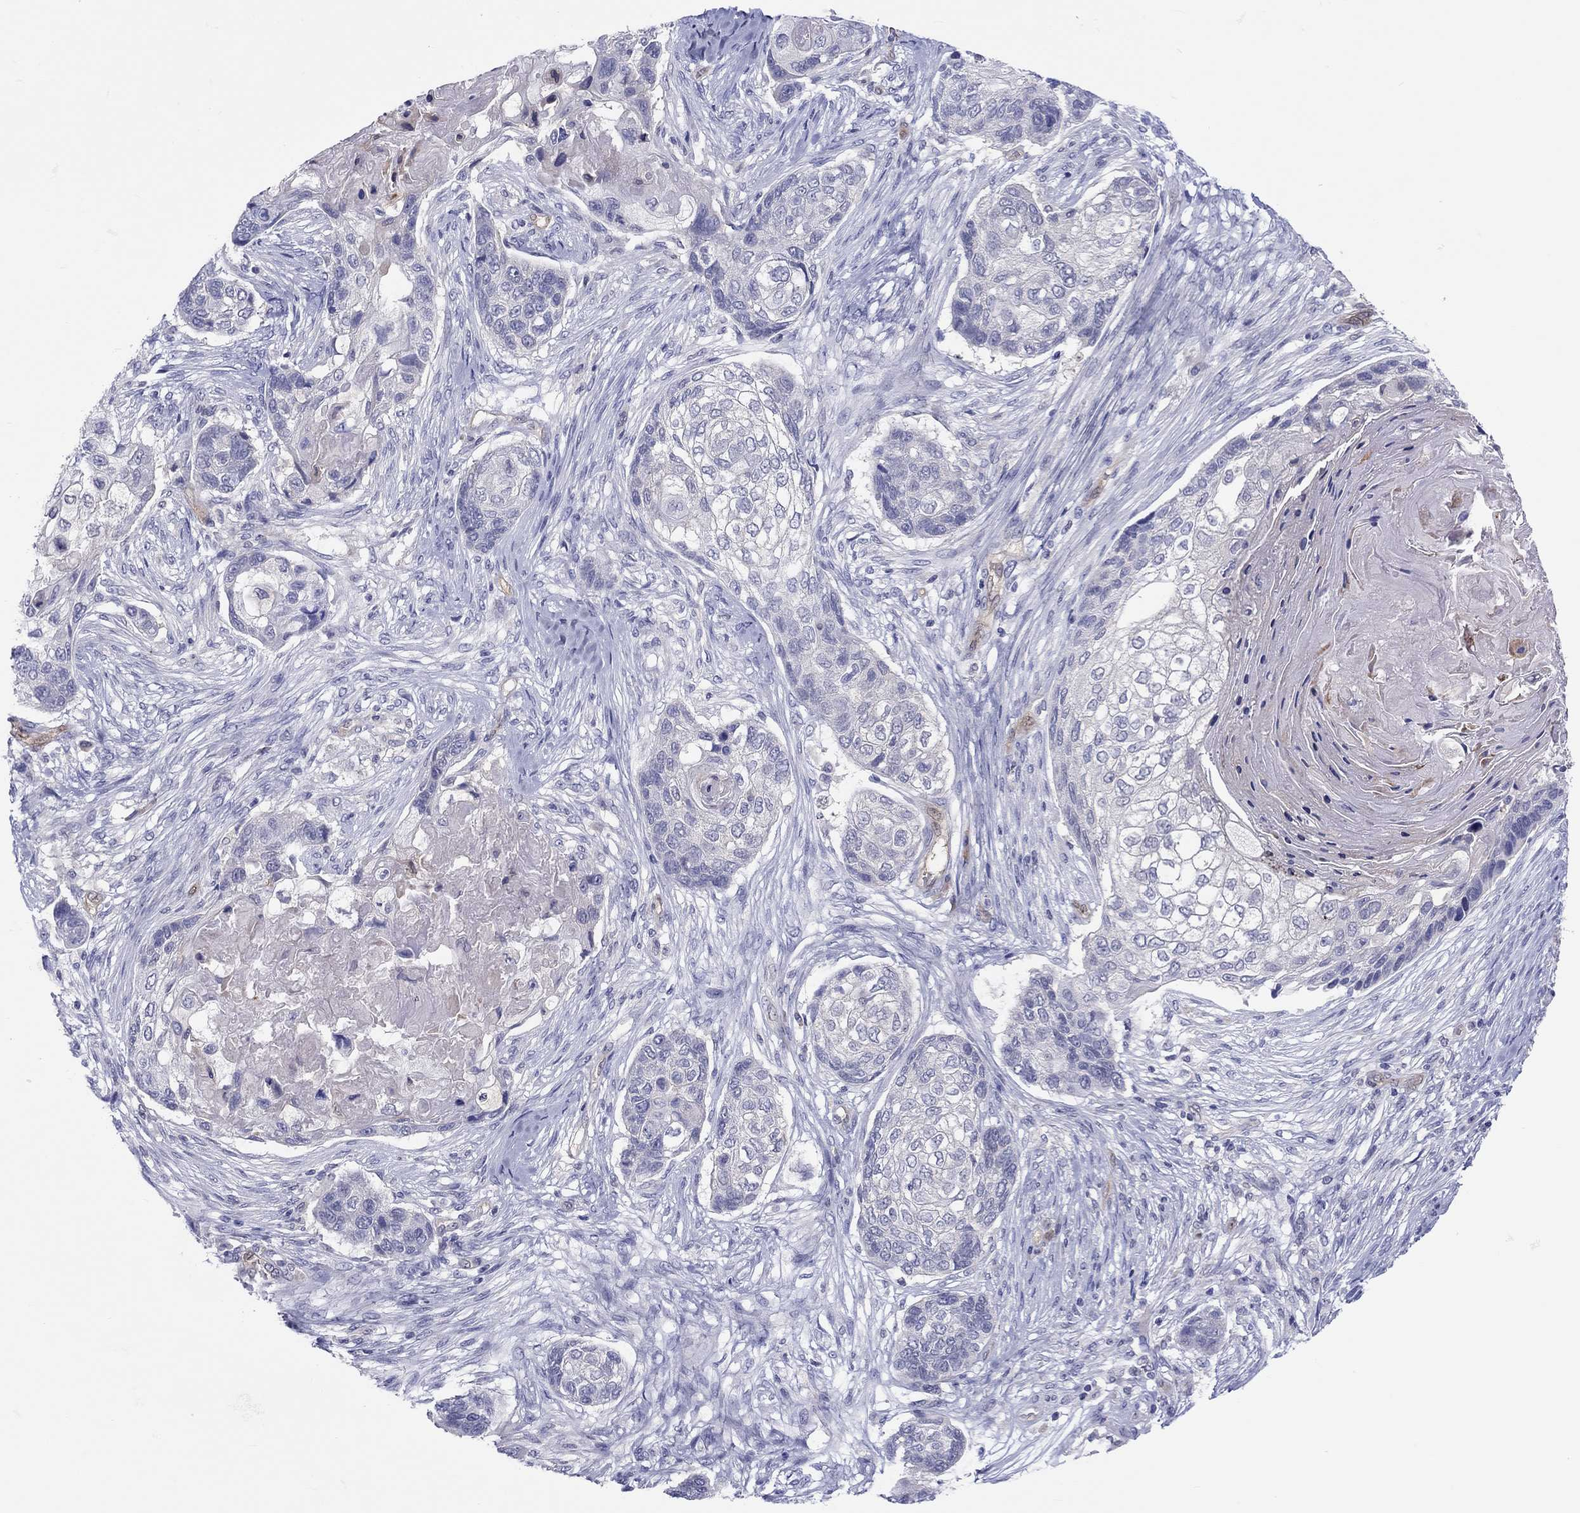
{"staining": {"intensity": "negative", "quantity": "none", "location": "none"}, "tissue": "lung cancer", "cell_type": "Tumor cells", "image_type": "cancer", "snomed": [{"axis": "morphology", "description": "Normal tissue, NOS"}, {"axis": "morphology", "description": "Squamous cell carcinoma, NOS"}, {"axis": "topography", "description": "Bronchus"}, {"axis": "topography", "description": "Lung"}], "caption": "Lung squamous cell carcinoma was stained to show a protein in brown. There is no significant staining in tumor cells. (Brightfield microscopy of DAB (3,3'-diaminobenzidine) IHC at high magnification).", "gene": "ABCG4", "patient": {"sex": "male", "age": 69}}